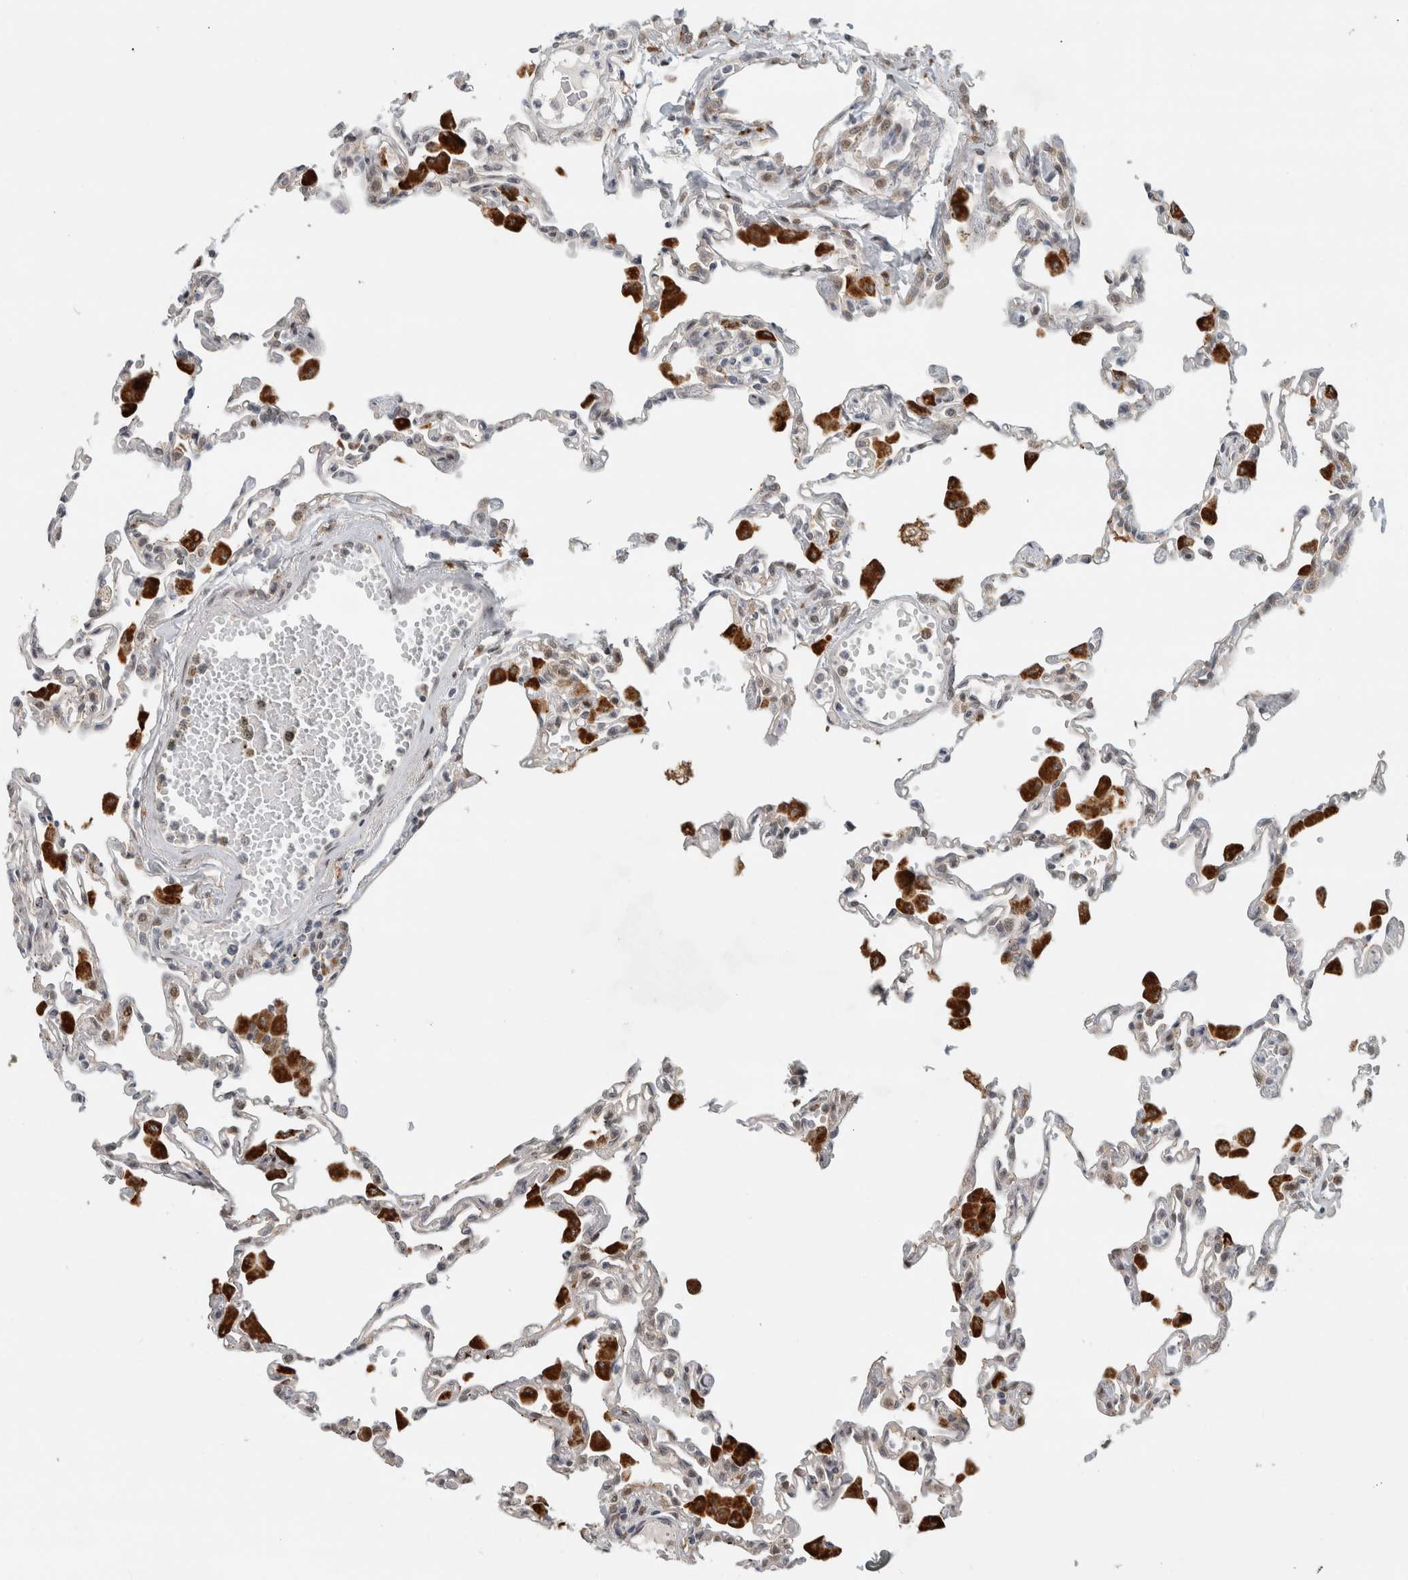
{"staining": {"intensity": "negative", "quantity": "none", "location": "none"}, "tissue": "lung", "cell_type": "Alveolar cells", "image_type": "normal", "snomed": [{"axis": "morphology", "description": "Normal tissue, NOS"}, {"axis": "topography", "description": "Bronchus"}, {"axis": "topography", "description": "Lung"}], "caption": "This is an immunohistochemistry (IHC) histopathology image of benign human lung. There is no positivity in alveolar cells.", "gene": "NAB2", "patient": {"sex": "female", "age": 49}}